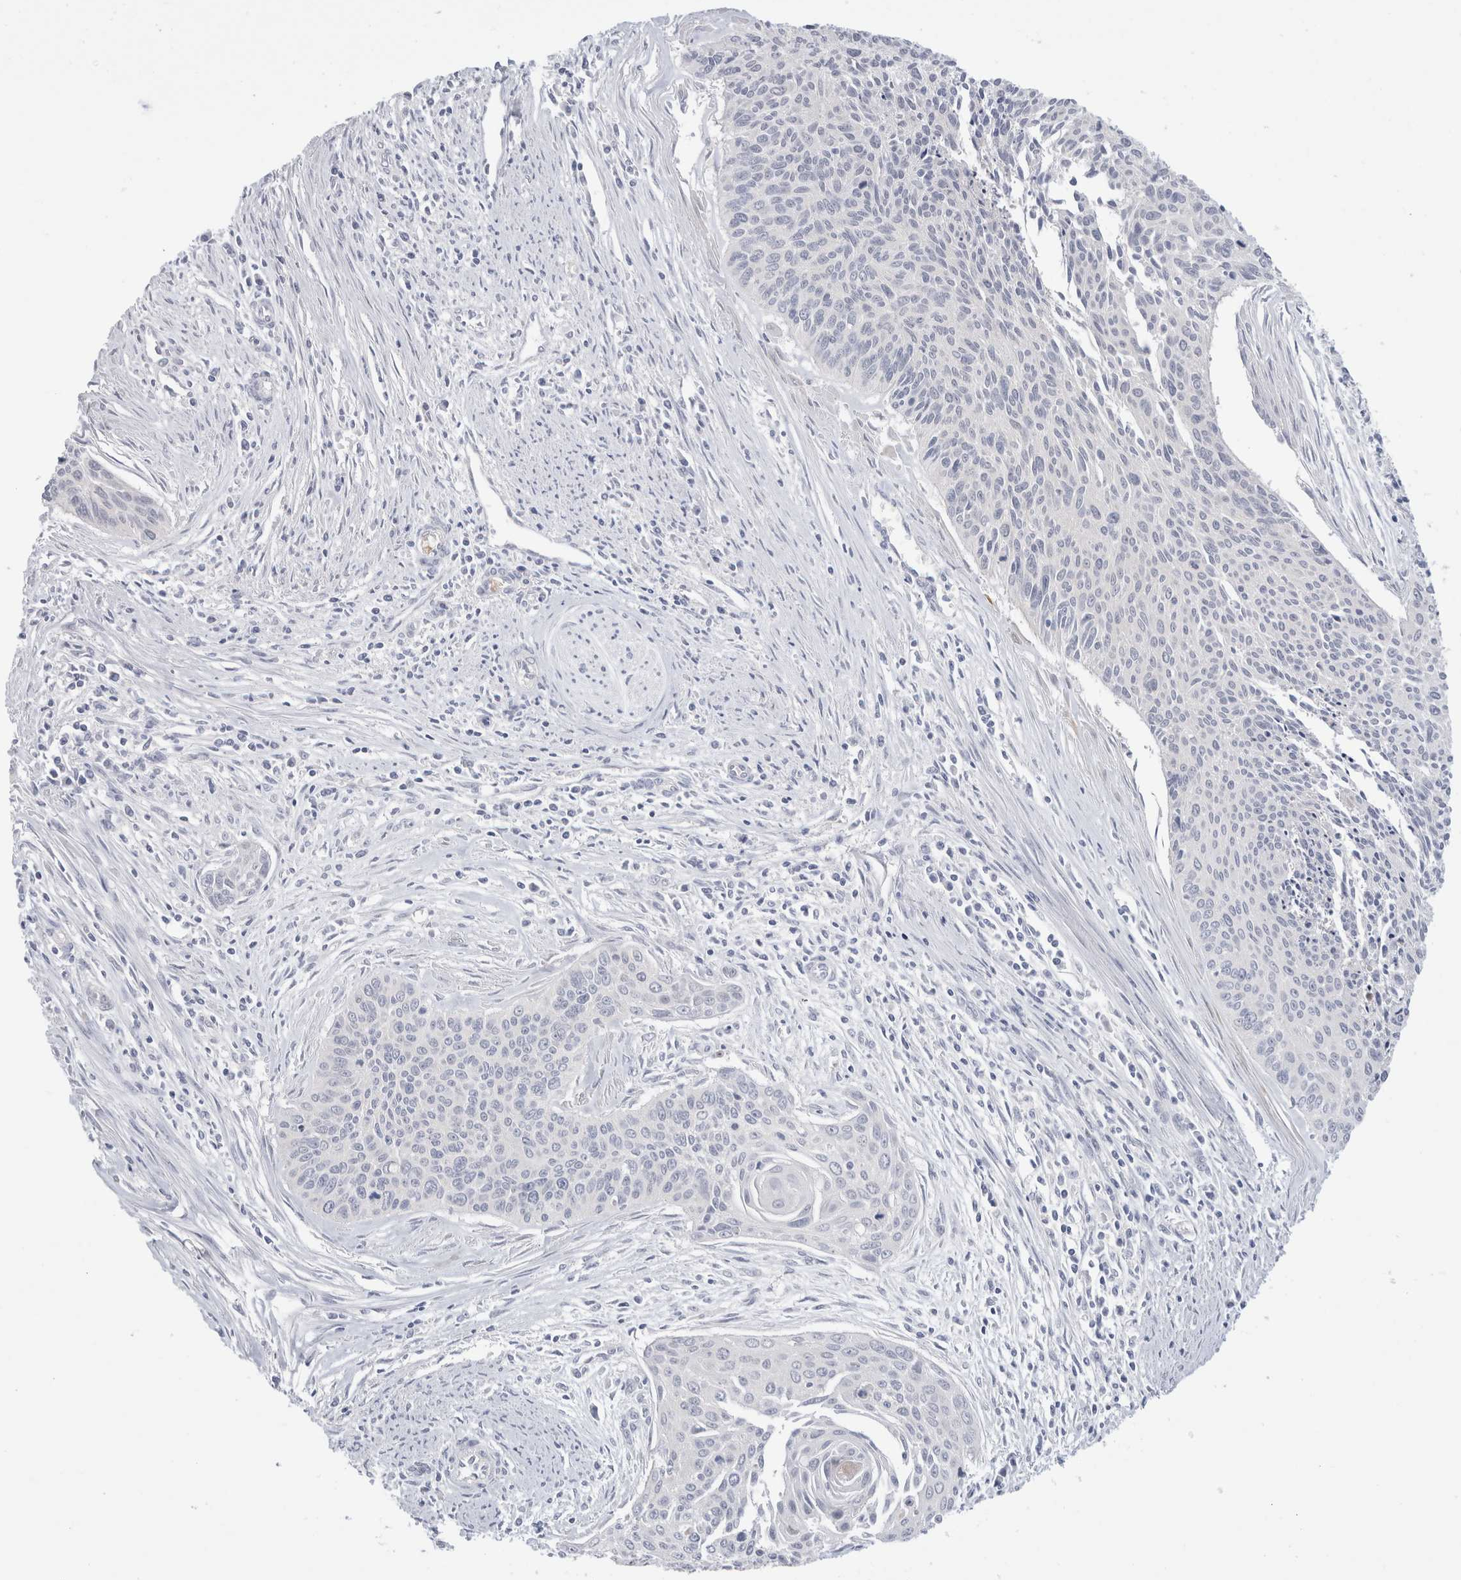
{"staining": {"intensity": "negative", "quantity": "none", "location": "none"}, "tissue": "cervical cancer", "cell_type": "Tumor cells", "image_type": "cancer", "snomed": [{"axis": "morphology", "description": "Squamous cell carcinoma, NOS"}, {"axis": "topography", "description": "Cervix"}], "caption": "DAB (3,3'-diaminobenzidine) immunohistochemical staining of human cervical cancer (squamous cell carcinoma) shows no significant positivity in tumor cells. Brightfield microscopy of immunohistochemistry (IHC) stained with DAB (brown) and hematoxylin (blue), captured at high magnification.", "gene": "NDOR1", "patient": {"sex": "female", "age": 55}}